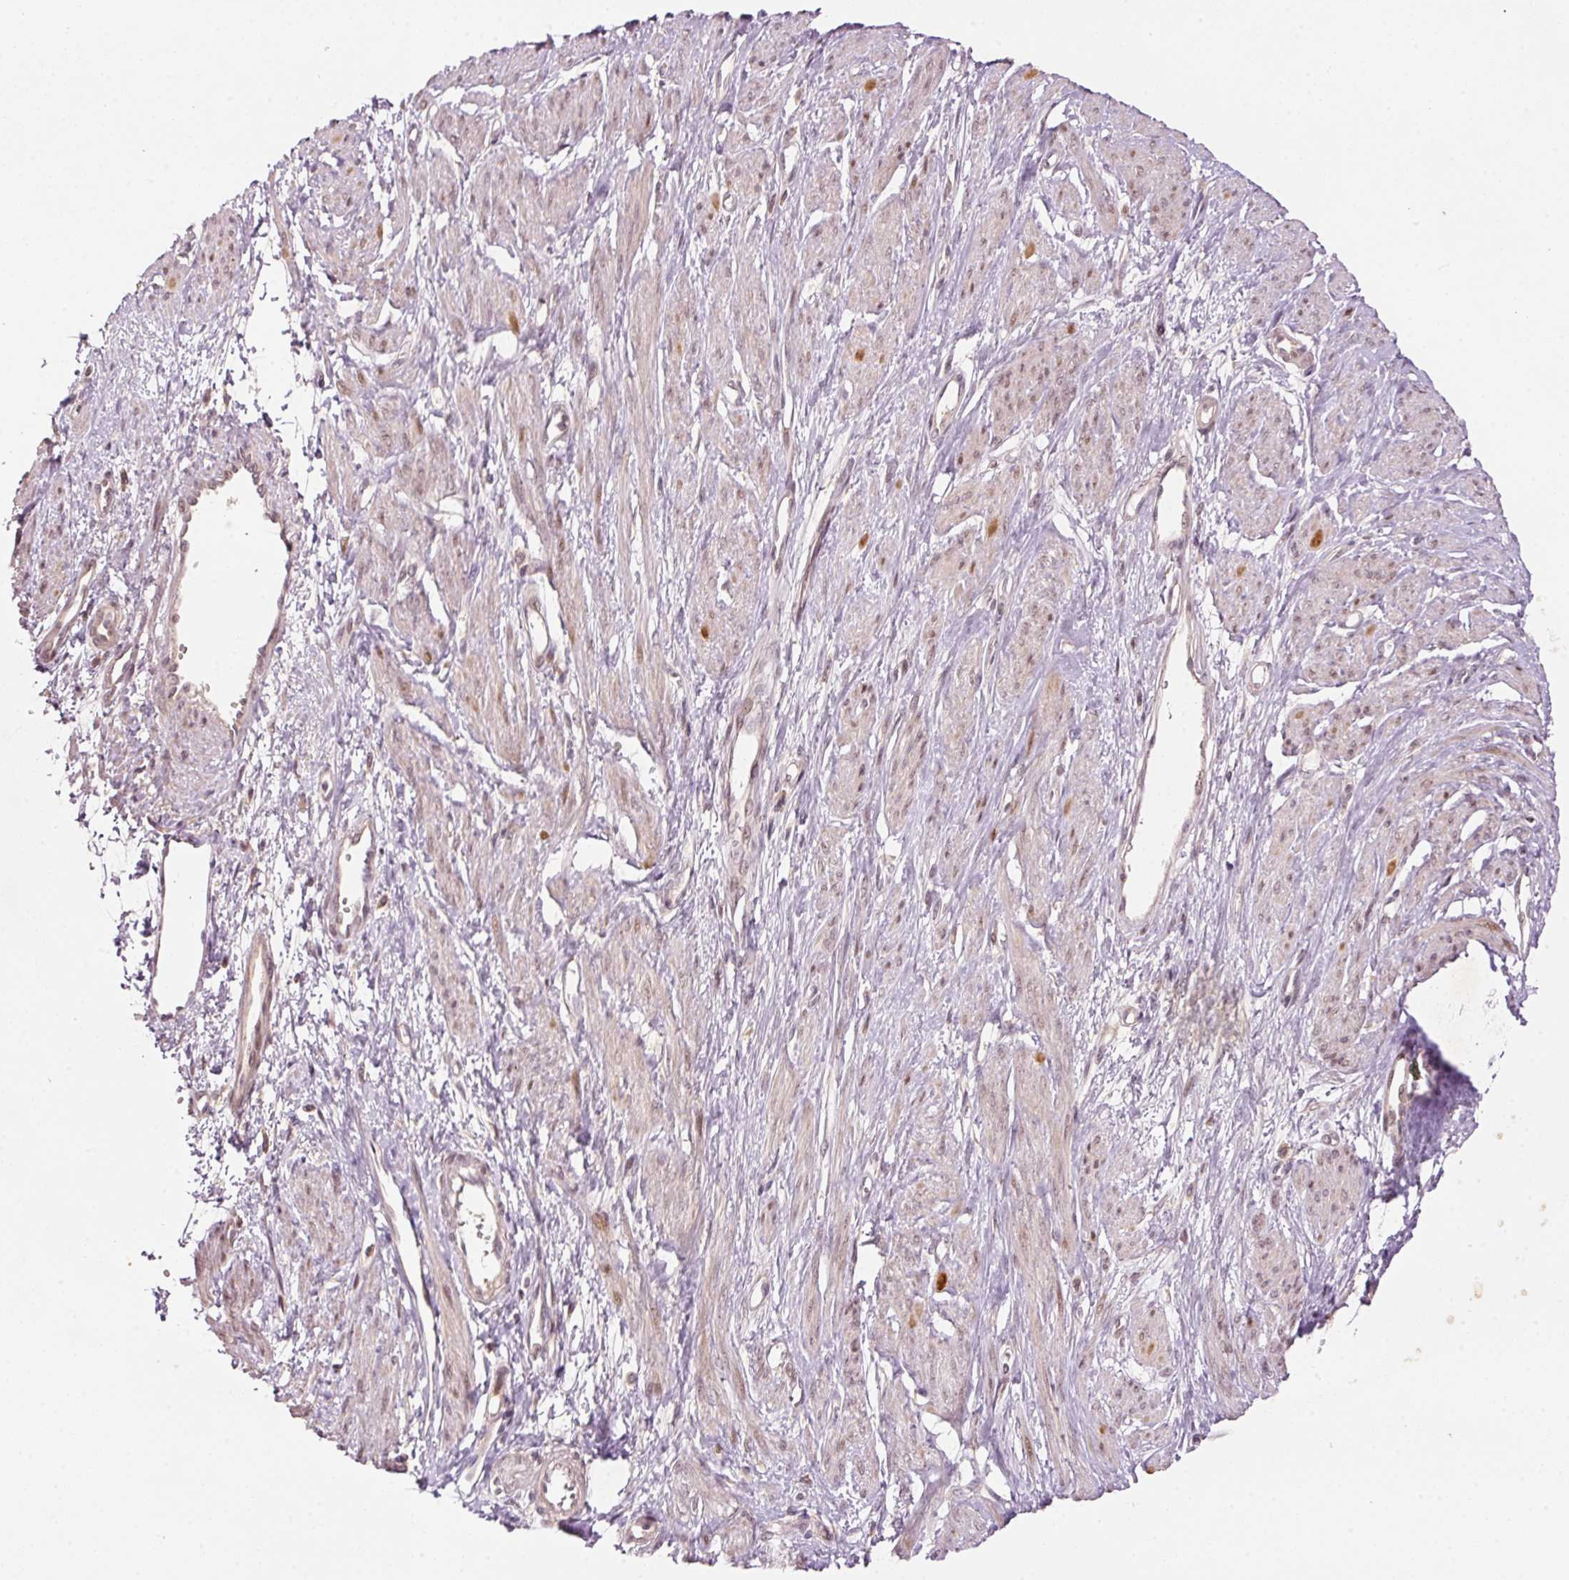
{"staining": {"intensity": "weak", "quantity": "25%-75%", "location": "nuclear"}, "tissue": "smooth muscle", "cell_type": "Smooth muscle cells", "image_type": "normal", "snomed": [{"axis": "morphology", "description": "Normal tissue, NOS"}, {"axis": "topography", "description": "Smooth muscle"}, {"axis": "topography", "description": "Uterus"}], "caption": "Protein analysis of benign smooth muscle exhibits weak nuclear positivity in about 25%-75% of smooth muscle cells.", "gene": "PCDHB1", "patient": {"sex": "female", "age": 39}}